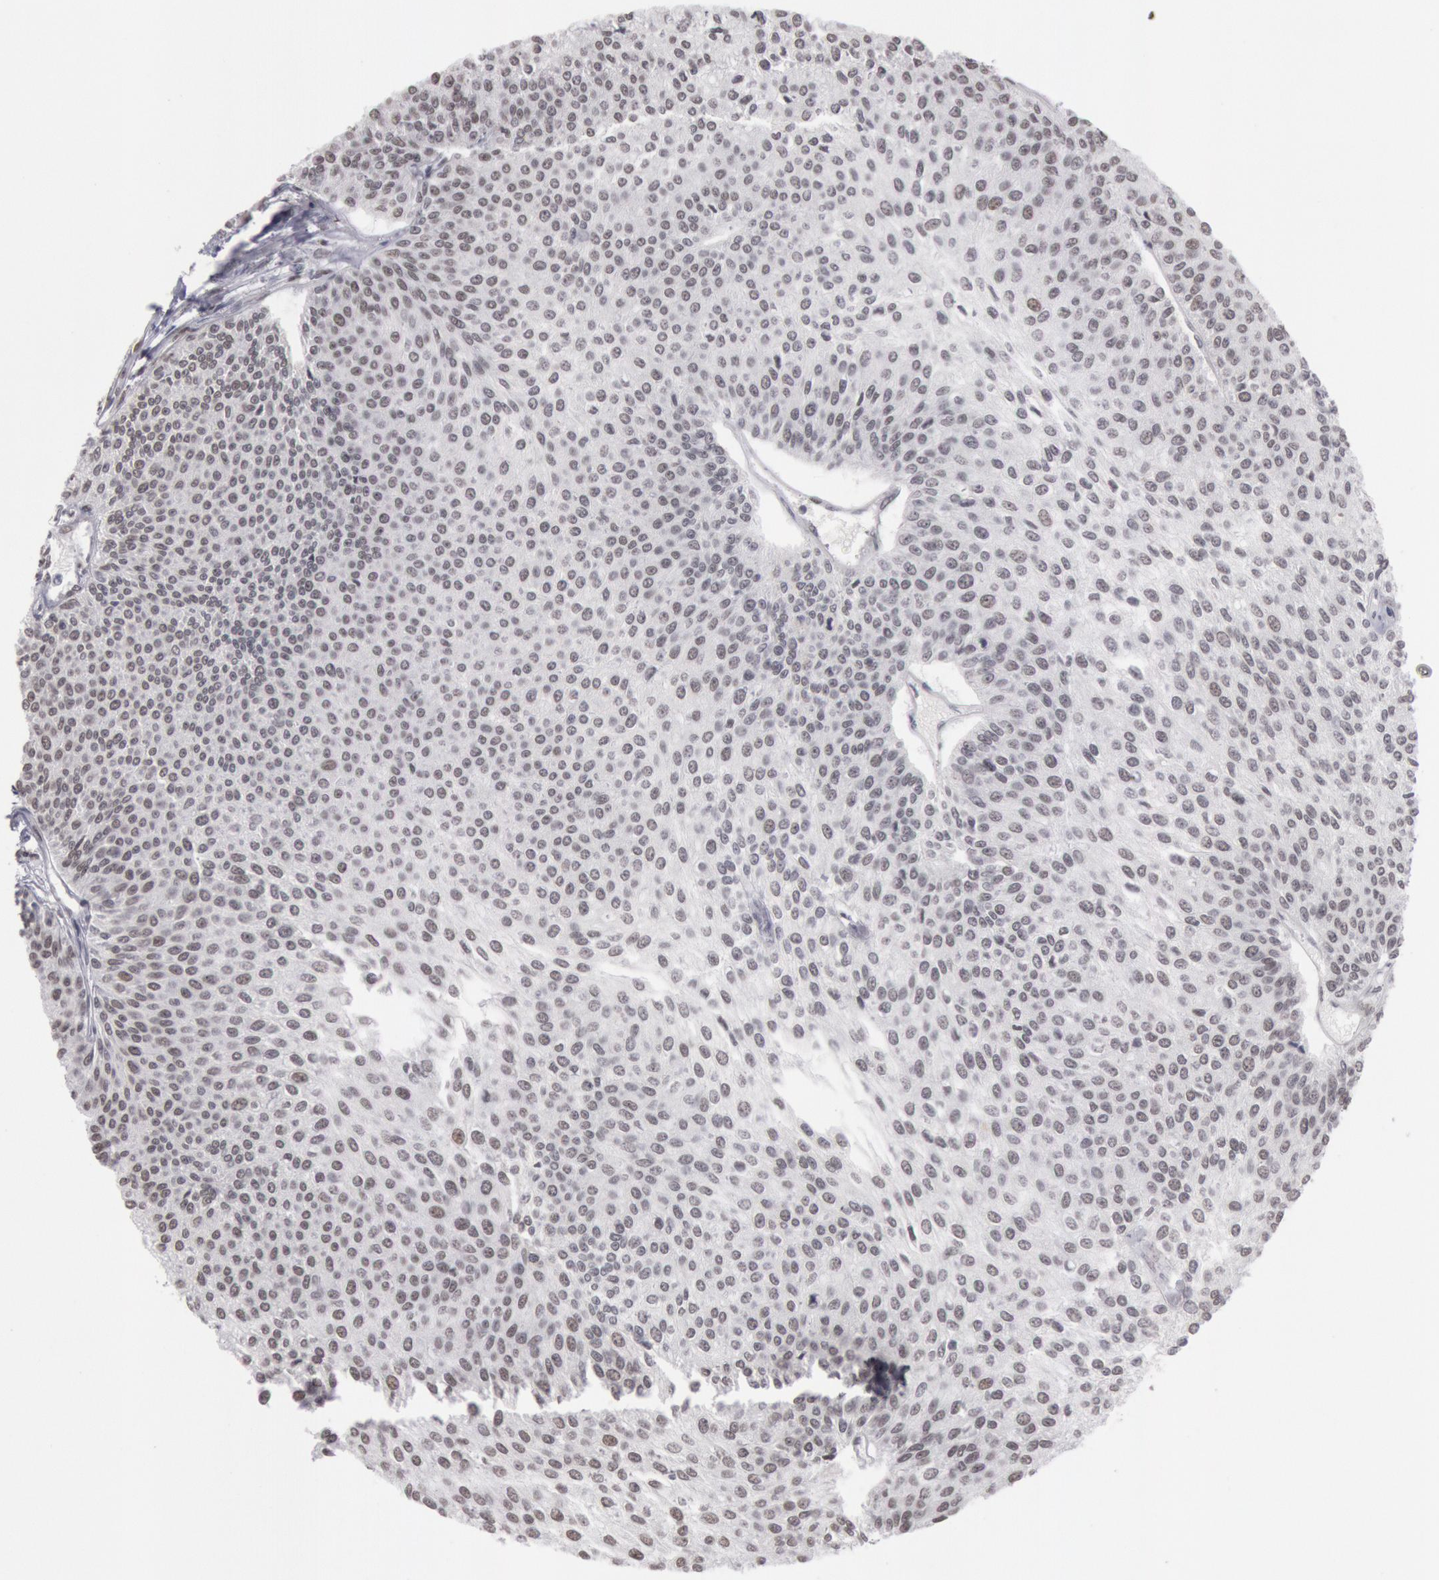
{"staining": {"intensity": "weak", "quantity": "25%-75%", "location": "nuclear"}, "tissue": "urothelial cancer", "cell_type": "Tumor cells", "image_type": "cancer", "snomed": [{"axis": "morphology", "description": "Urothelial carcinoma, Low grade"}, {"axis": "topography", "description": "Urinary bladder"}], "caption": "Brown immunohistochemical staining in low-grade urothelial carcinoma exhibits weak nuclear positivity in approximately 25%-75% of tumor cells.", "gene": "ESS2", "patient": {"sex": "female", "age": 73}}